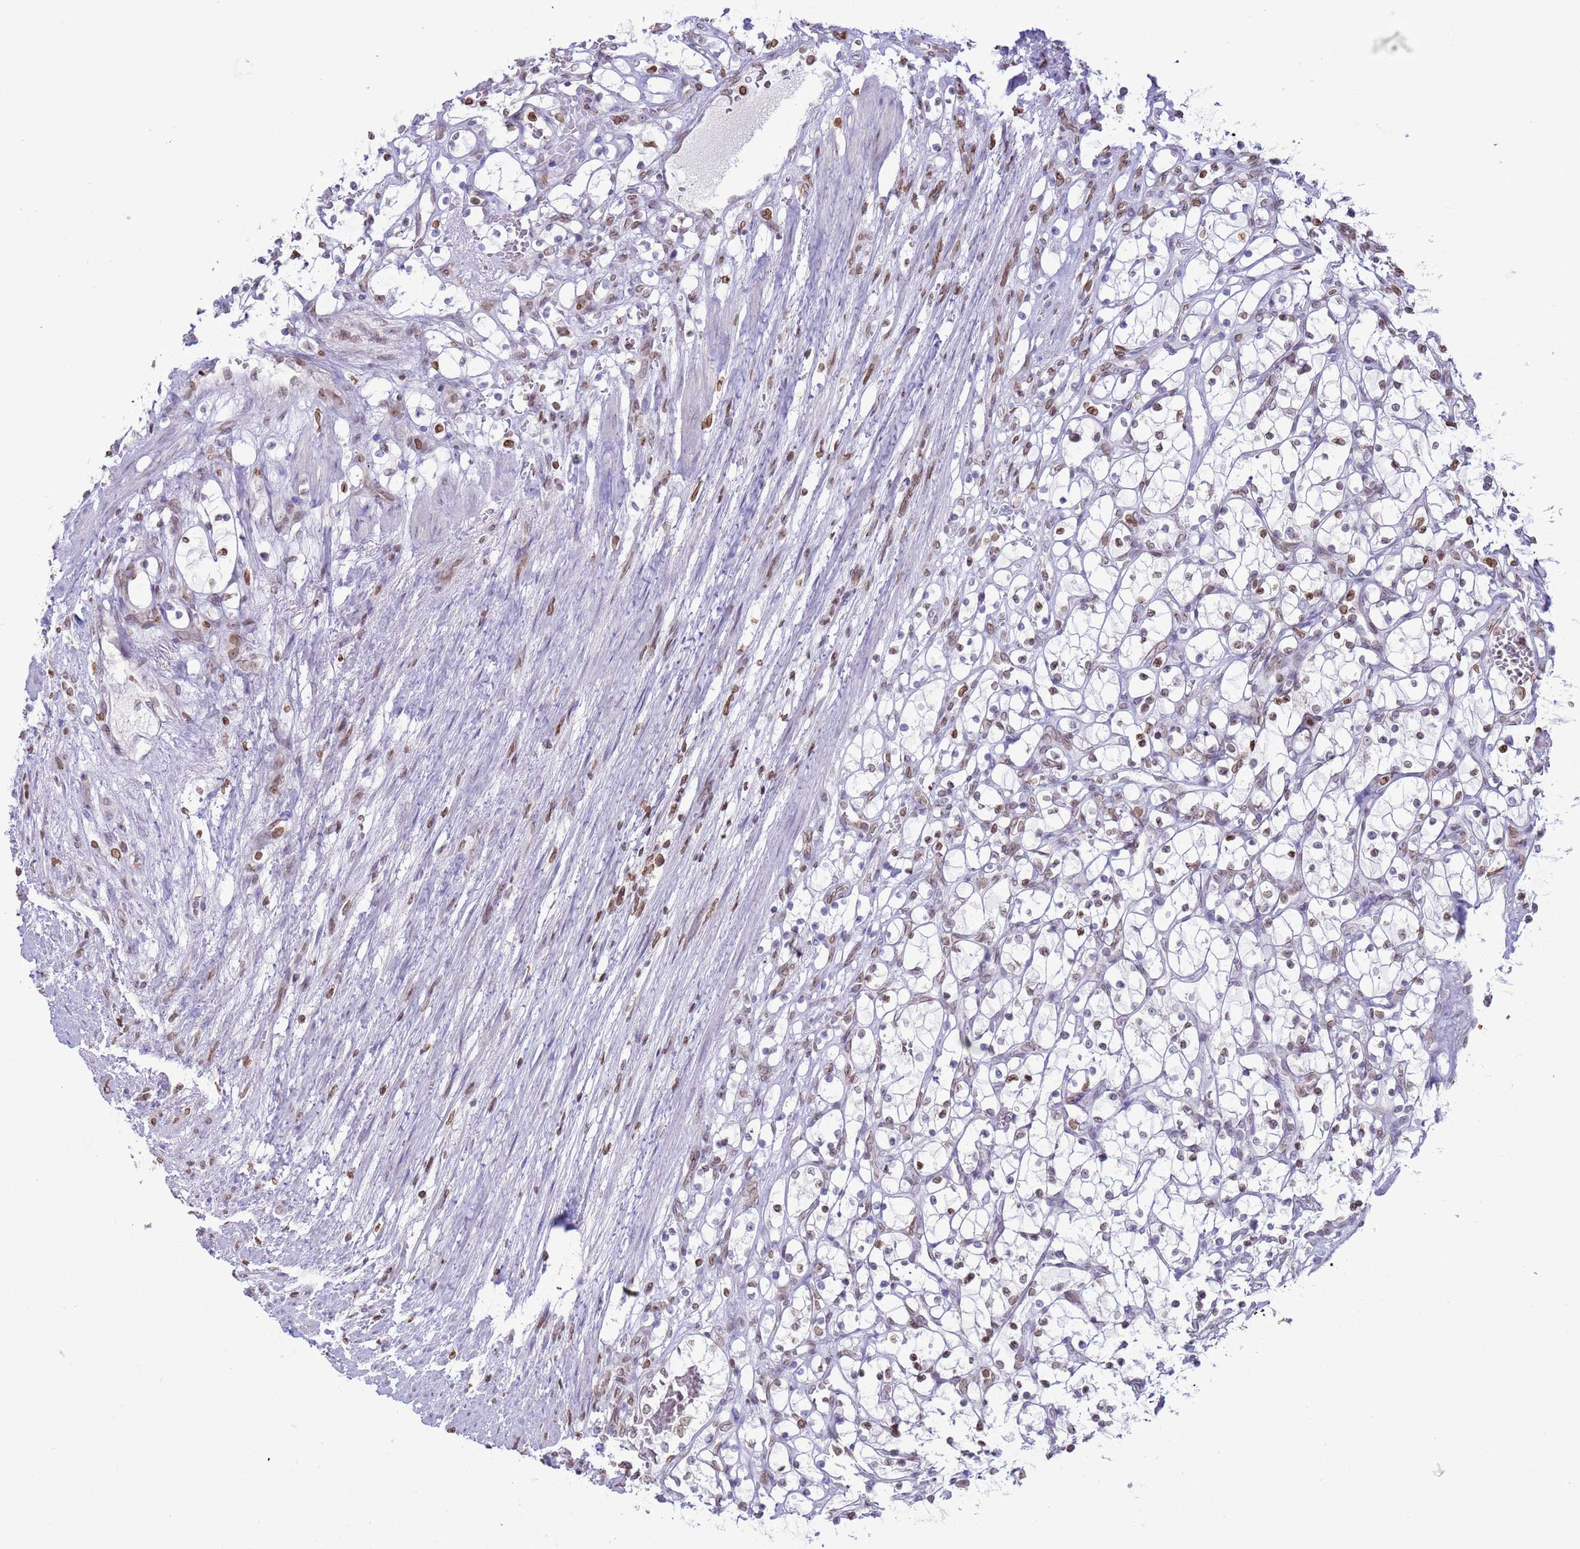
{"staining": {"intensity": "weak", "quantity": "25%-75%", "location": "nuclear"}, "tissue": "renal cancer", "cell_type": "Tumor cells", "image_type": "cancer", "snomed": [{"axis": "morphology", "description": "Adenocarcinoma, NOS"}, {"axis": "topography", "description": "Kidney"}], "caption": "The image demonstrates a brown stain indicating the presence of a protein in the nuclear of tumor cells in adenocarcinoma (renal).", "gene": "DHX37", "patient": {"sex": "female", "age": 69}}